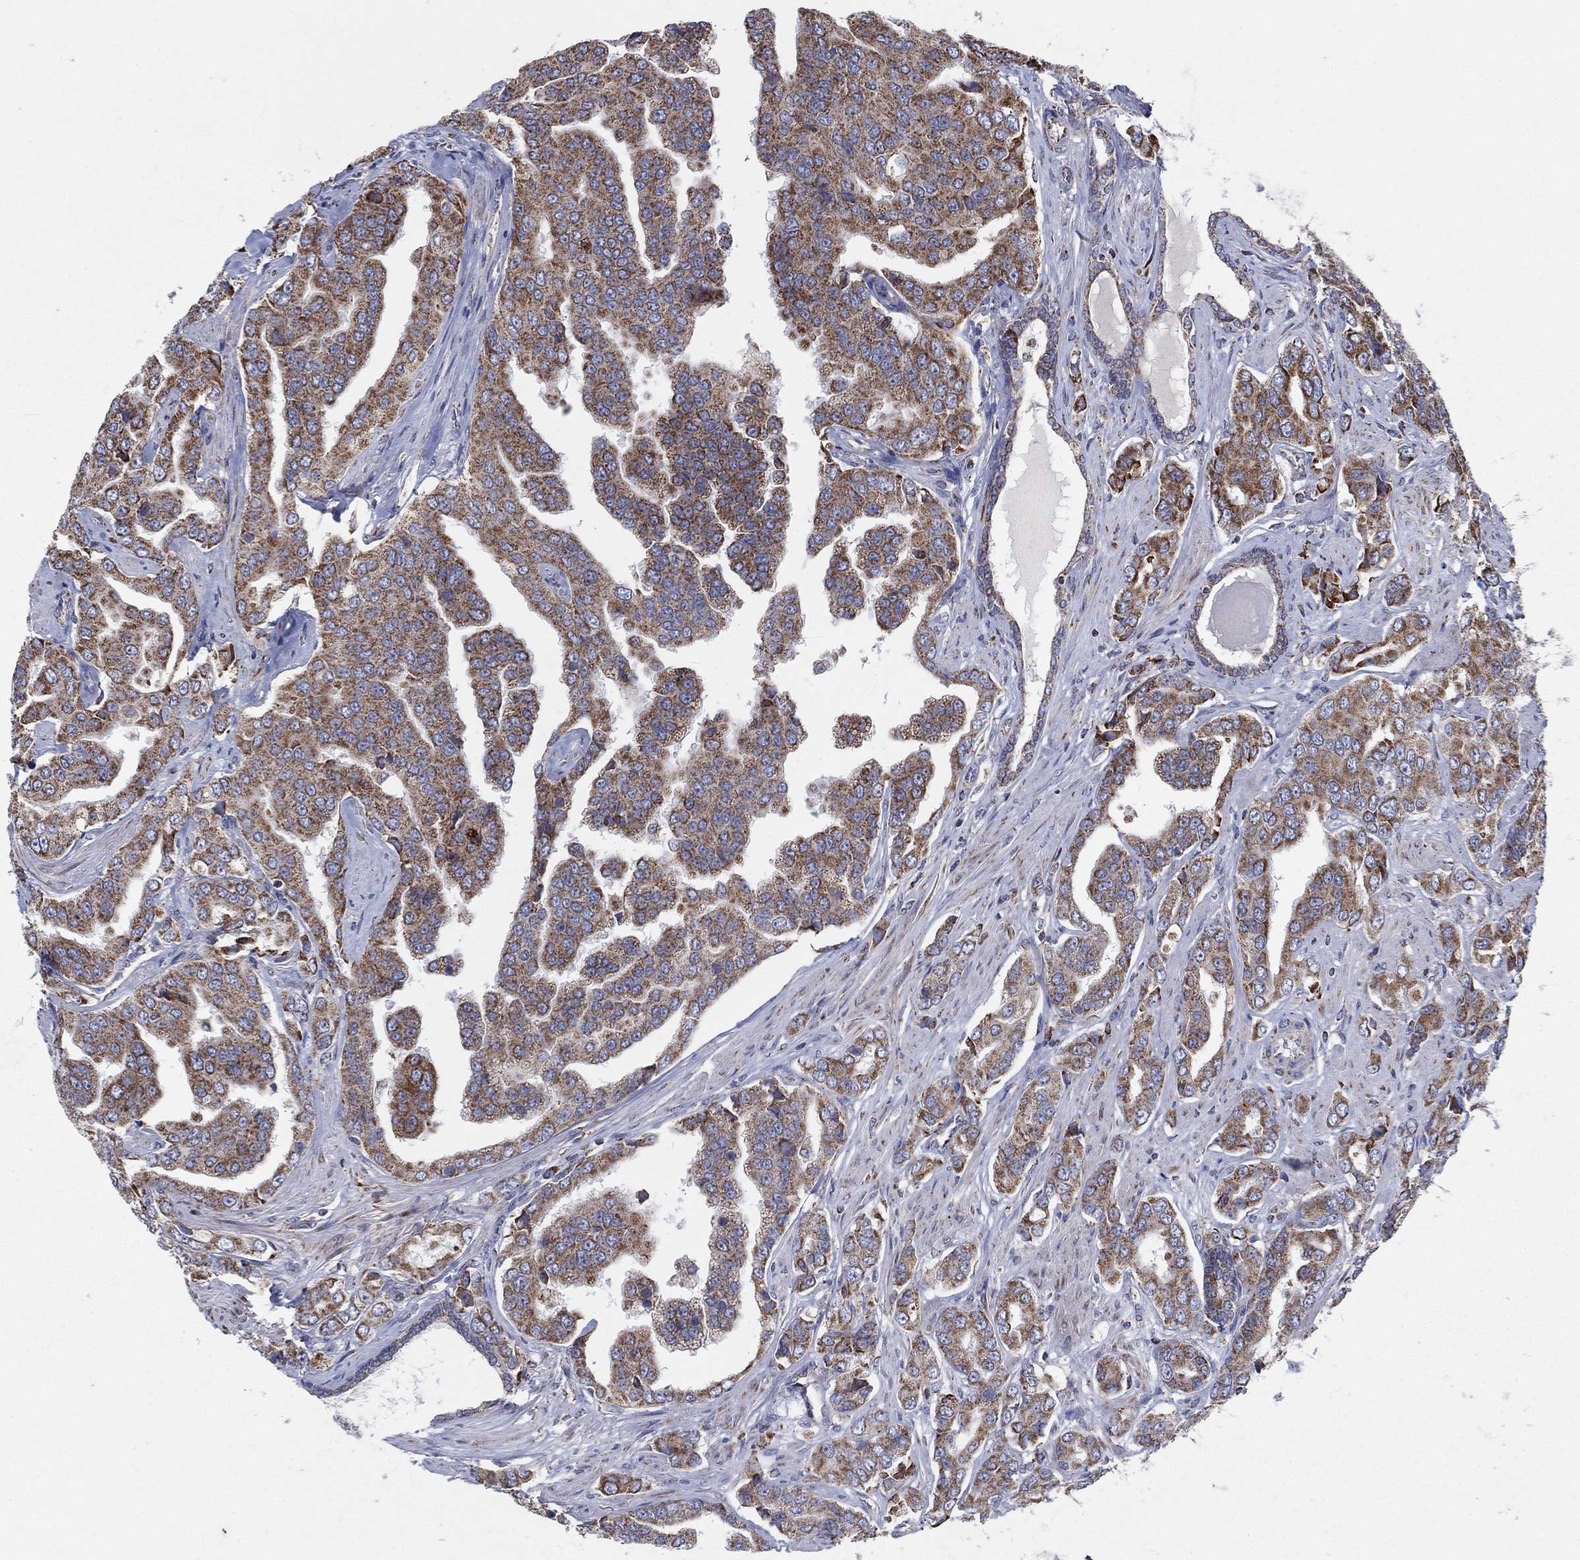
{"staining": {"intensity": "moderate", "quantity": ">75%", "location": "cytoplasmic/membranous"}, "tissue": "prostate cancer", "cell_type": "Tumor cells", "image_type": "cancer", "snomed": [{"axis": "morphology", "description": "Adenocarcinoma, NOS"}, {"axis": "topography", "description": "Prostate and seminal vesicle, NOS"}, {"axis": "topography", "description": "Prostate"}], "caption": "High-magnification brightfield microscopy of prostate cancer (adenocarcinoma) stained with DAB (3,3'-diaminobenzidine) (brown) and counterstained with hematoxylin (blue). tumor cells exhibit moderate cytoplasmic/membranous expression is present in about>75% of cells. The staining was performed using DAB (3,3'-diaminobenzidine), with brown indicating positive protein expression. Nuclei are stained blue with hematoxylin.", "gene": "C9orf85", "patient": {"sex": "male", "age": 69}}